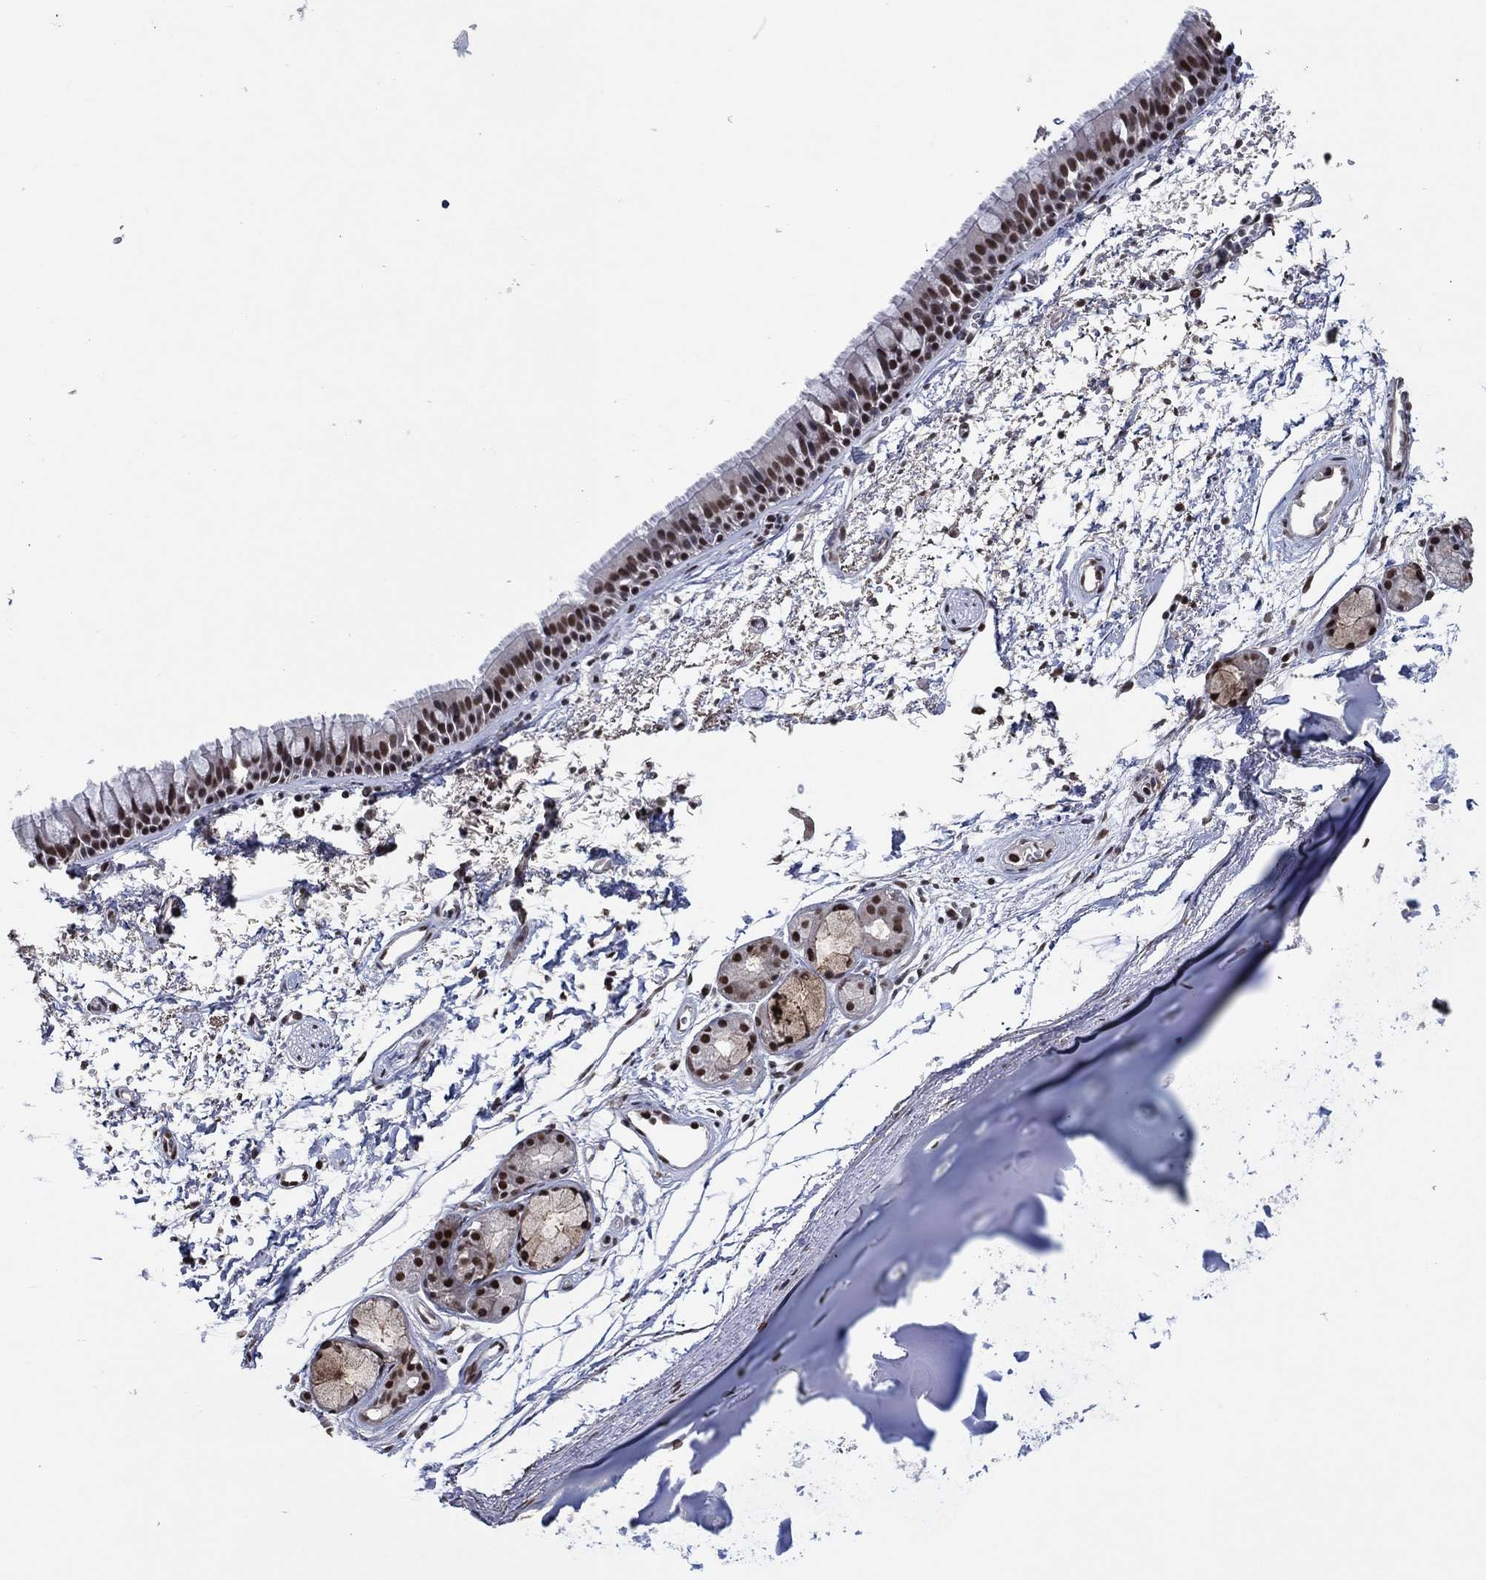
{"staining": {"intensity": "strong", "quantity": ">75%", "location": "nuclear"}, "tissue": "bronchus", "cell_type": "Respiratory epithelial cells", "image_type": "normal", "snomed": [{"axis": "morphology", "description": "Normal tissue, NOS"}, {"axis": "topography", "description": "Cartilage tissue"}, {"axis": "topography", "description": "Bronchus"}], "caption": "Immunohistochemical staining of benign human bronchus demonstrates high levels of strong nuclear staining in about >75% of respiratory epithelial cells. (IHC, brightfield microscopy, high magnification).", "gene": "ZBTB42", "patient": {"sex": "male", "age": 66}}